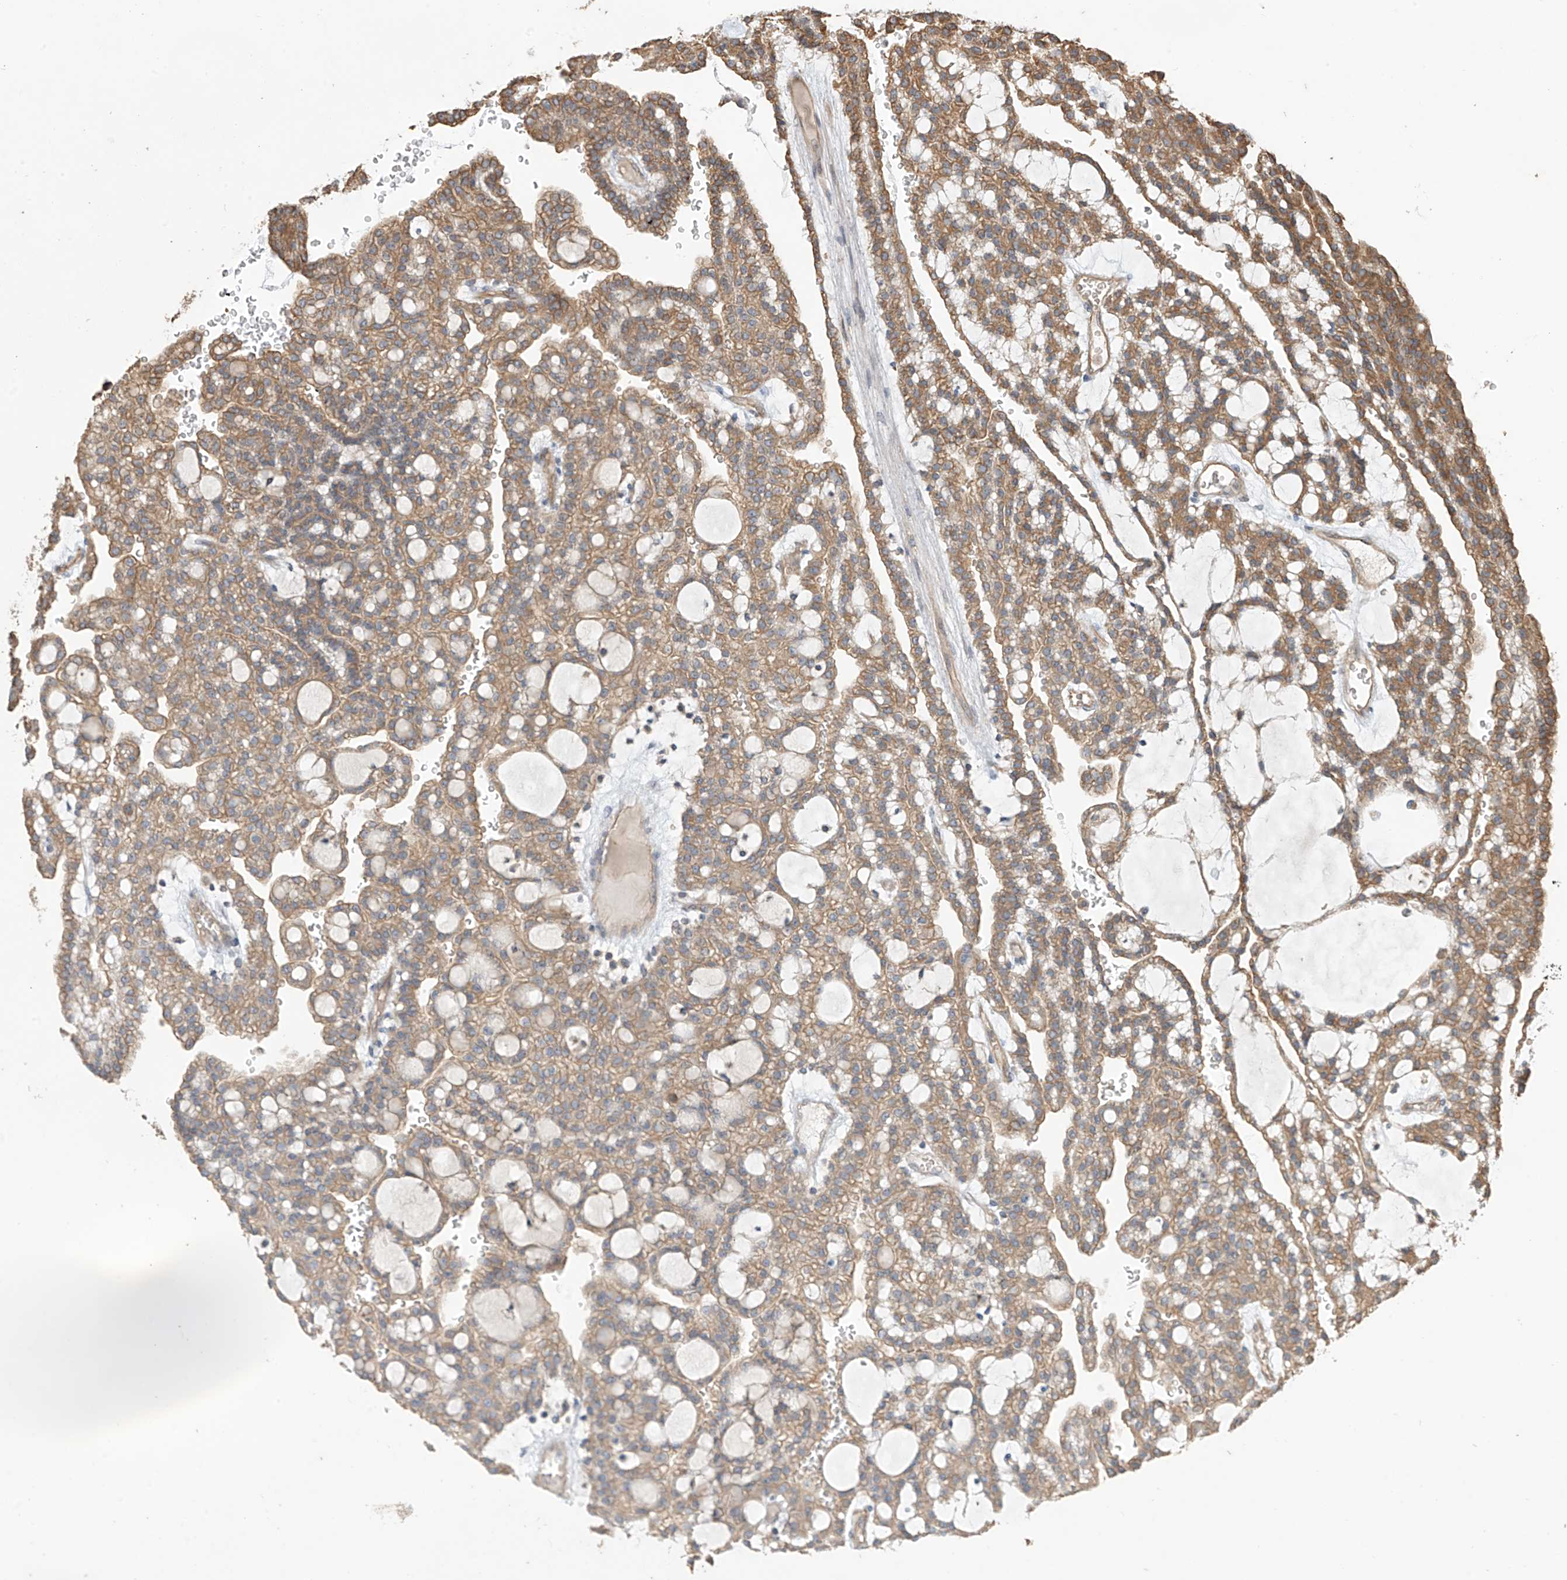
{"staining": {"intensity": "moderate", "quantity": ">75%", "location": "cytoplasmic/membranous"}, "tissue": "renal cancer", "cell_type": "Tumor cells", "image_type": "cancer", "snomed": [{"axis": "morphology", "description": "Adenocarcinoma, NOS"}, {"axis": "topography", "description": "Kidney"}], "caption": "An immunohistochemistry photomicrograph of neoplastic tissue is shown. Protein staining in brown shows moderate cytoplasmic/membranous positivity in renal cancer (adenocarcinoma) within tumor cells. Nuclei are stained in blue.", "gene": "AGBL5", "patient": {"sex": "male", "age": 63}}